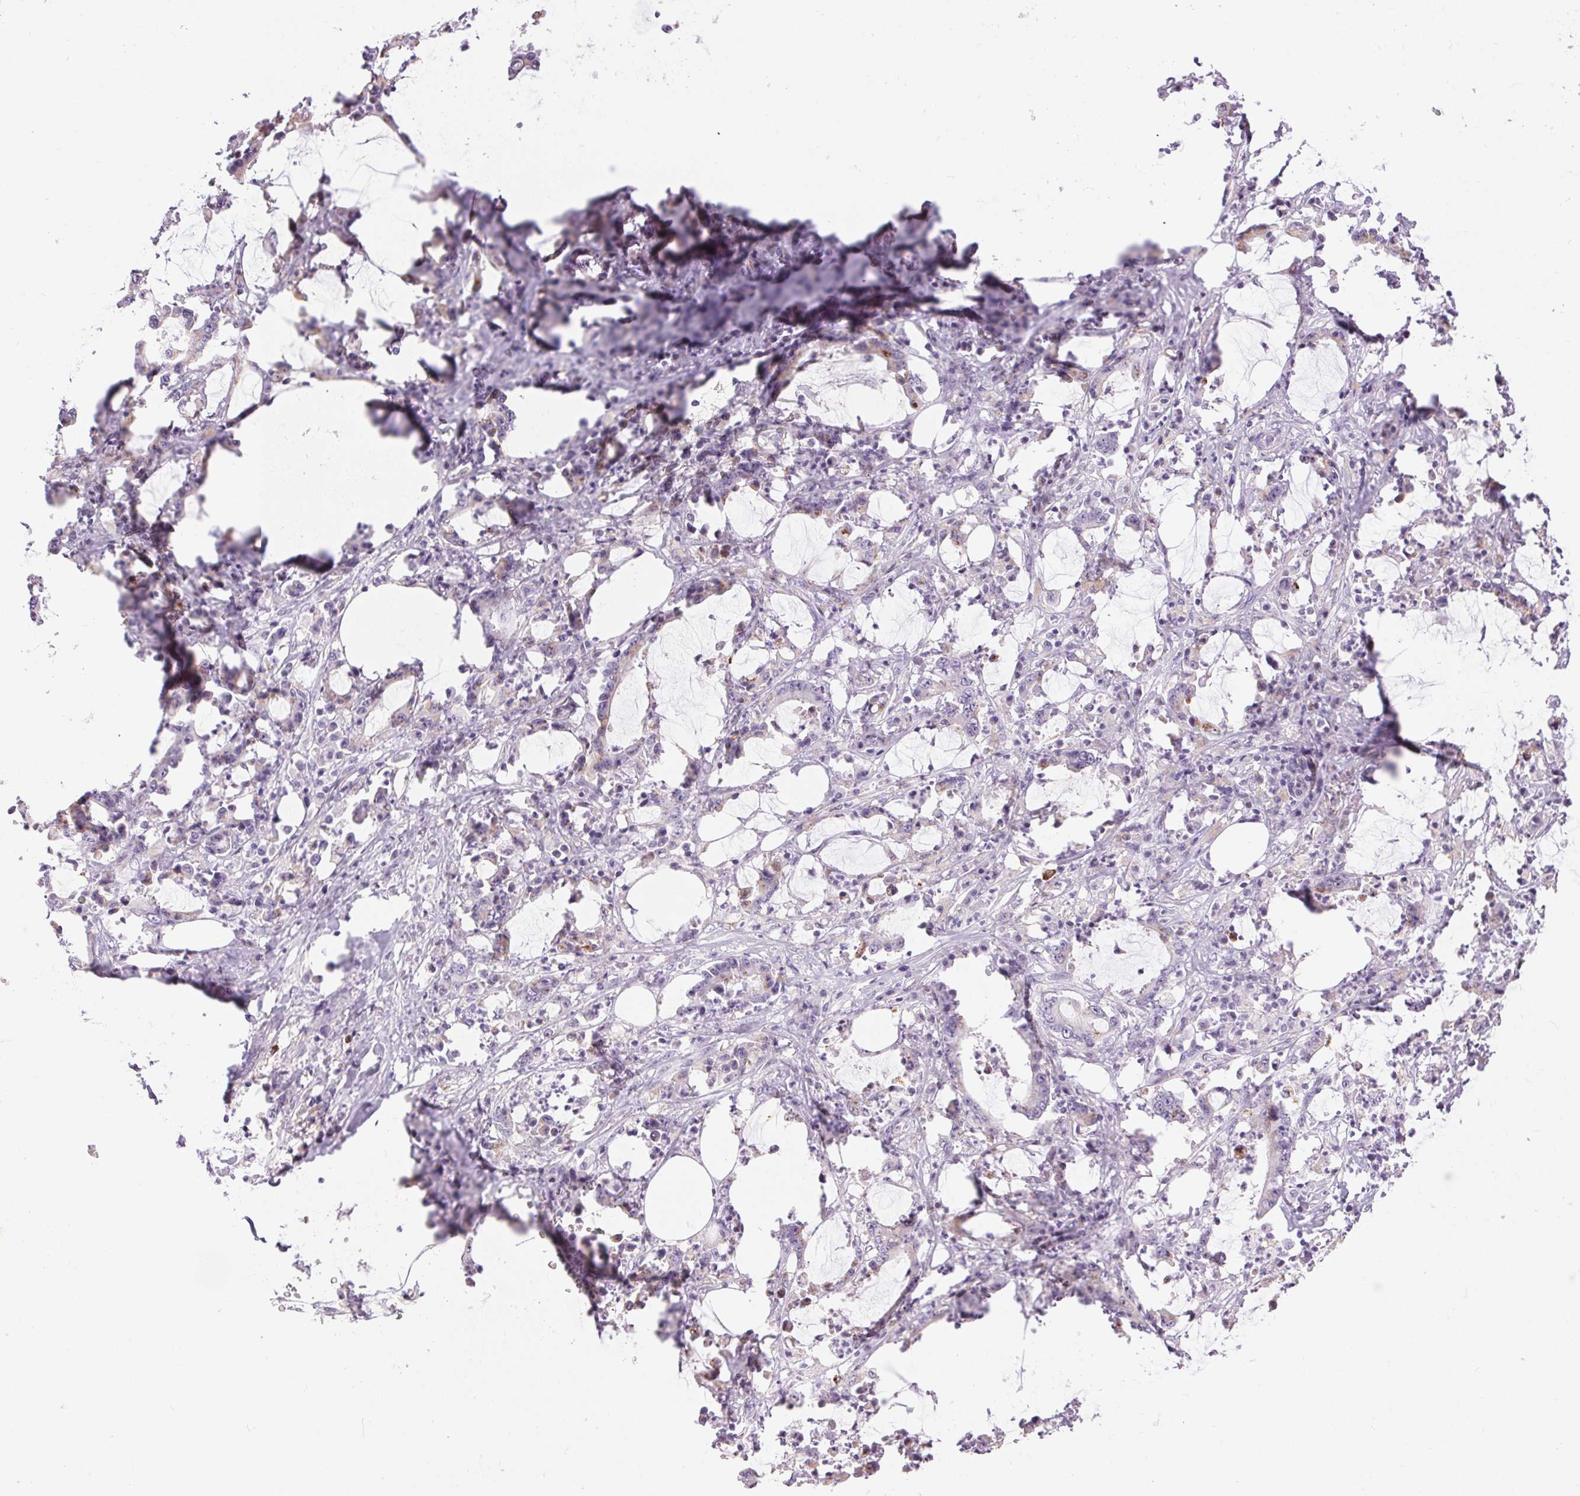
{"staining": {"intensity": "weak", "quantity": "<25%", "location": "cytoplasmic/membranous"}, "tissue": "stomach cancer", "cell_type": "Tumor cells", "image_type": "cancer", "snomed": [{"axis": "morphology", "description": "Adenocarcinoma, NOS"}, {"axis": "topography", "description": "Stomach, upper"}], "caption": "Tumor cells show no significant protein staining in stomach cancer.", "gene": "PNLIPRP3", "patient": {"sex": "male", "age": 68}}